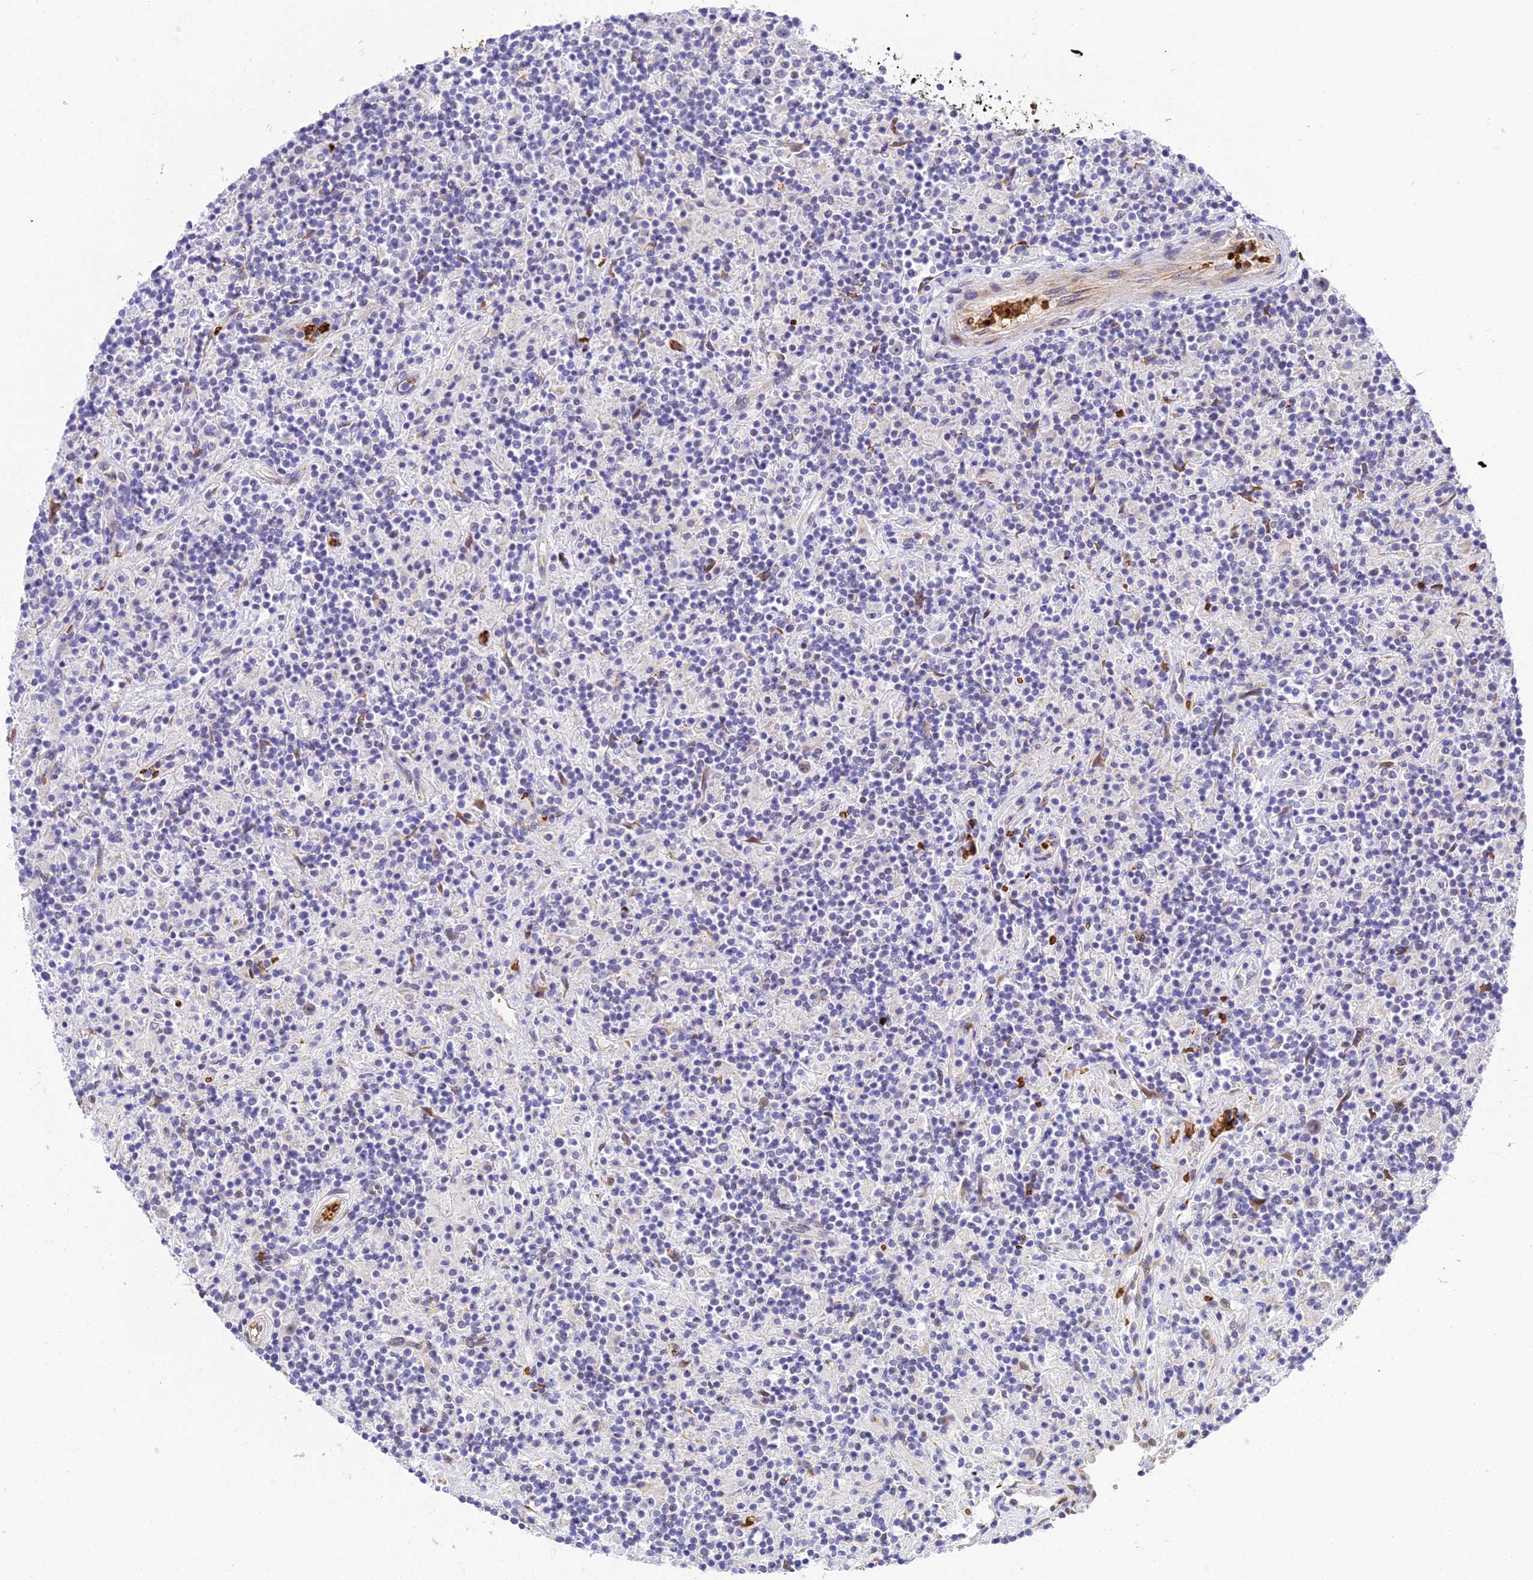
{"staining": {"intensity": "moderate", "quantity": "<25%", "location": "nuclear"}, "tissue": "lymphoma", "cell_type": "Tumor cells", "image_type": "cancer", "snomed": [{"axis": "morphology", "description": "Hodgkin's disease, NOS"}, {"axis": "topography", "description": "Lymph node"}], "caption": "Human lymphoma stained with a protein marker demonstrates moderate staining in tumor cells.", "gene": "BCL9", "patient": {"sex": "male", "age": 70}}